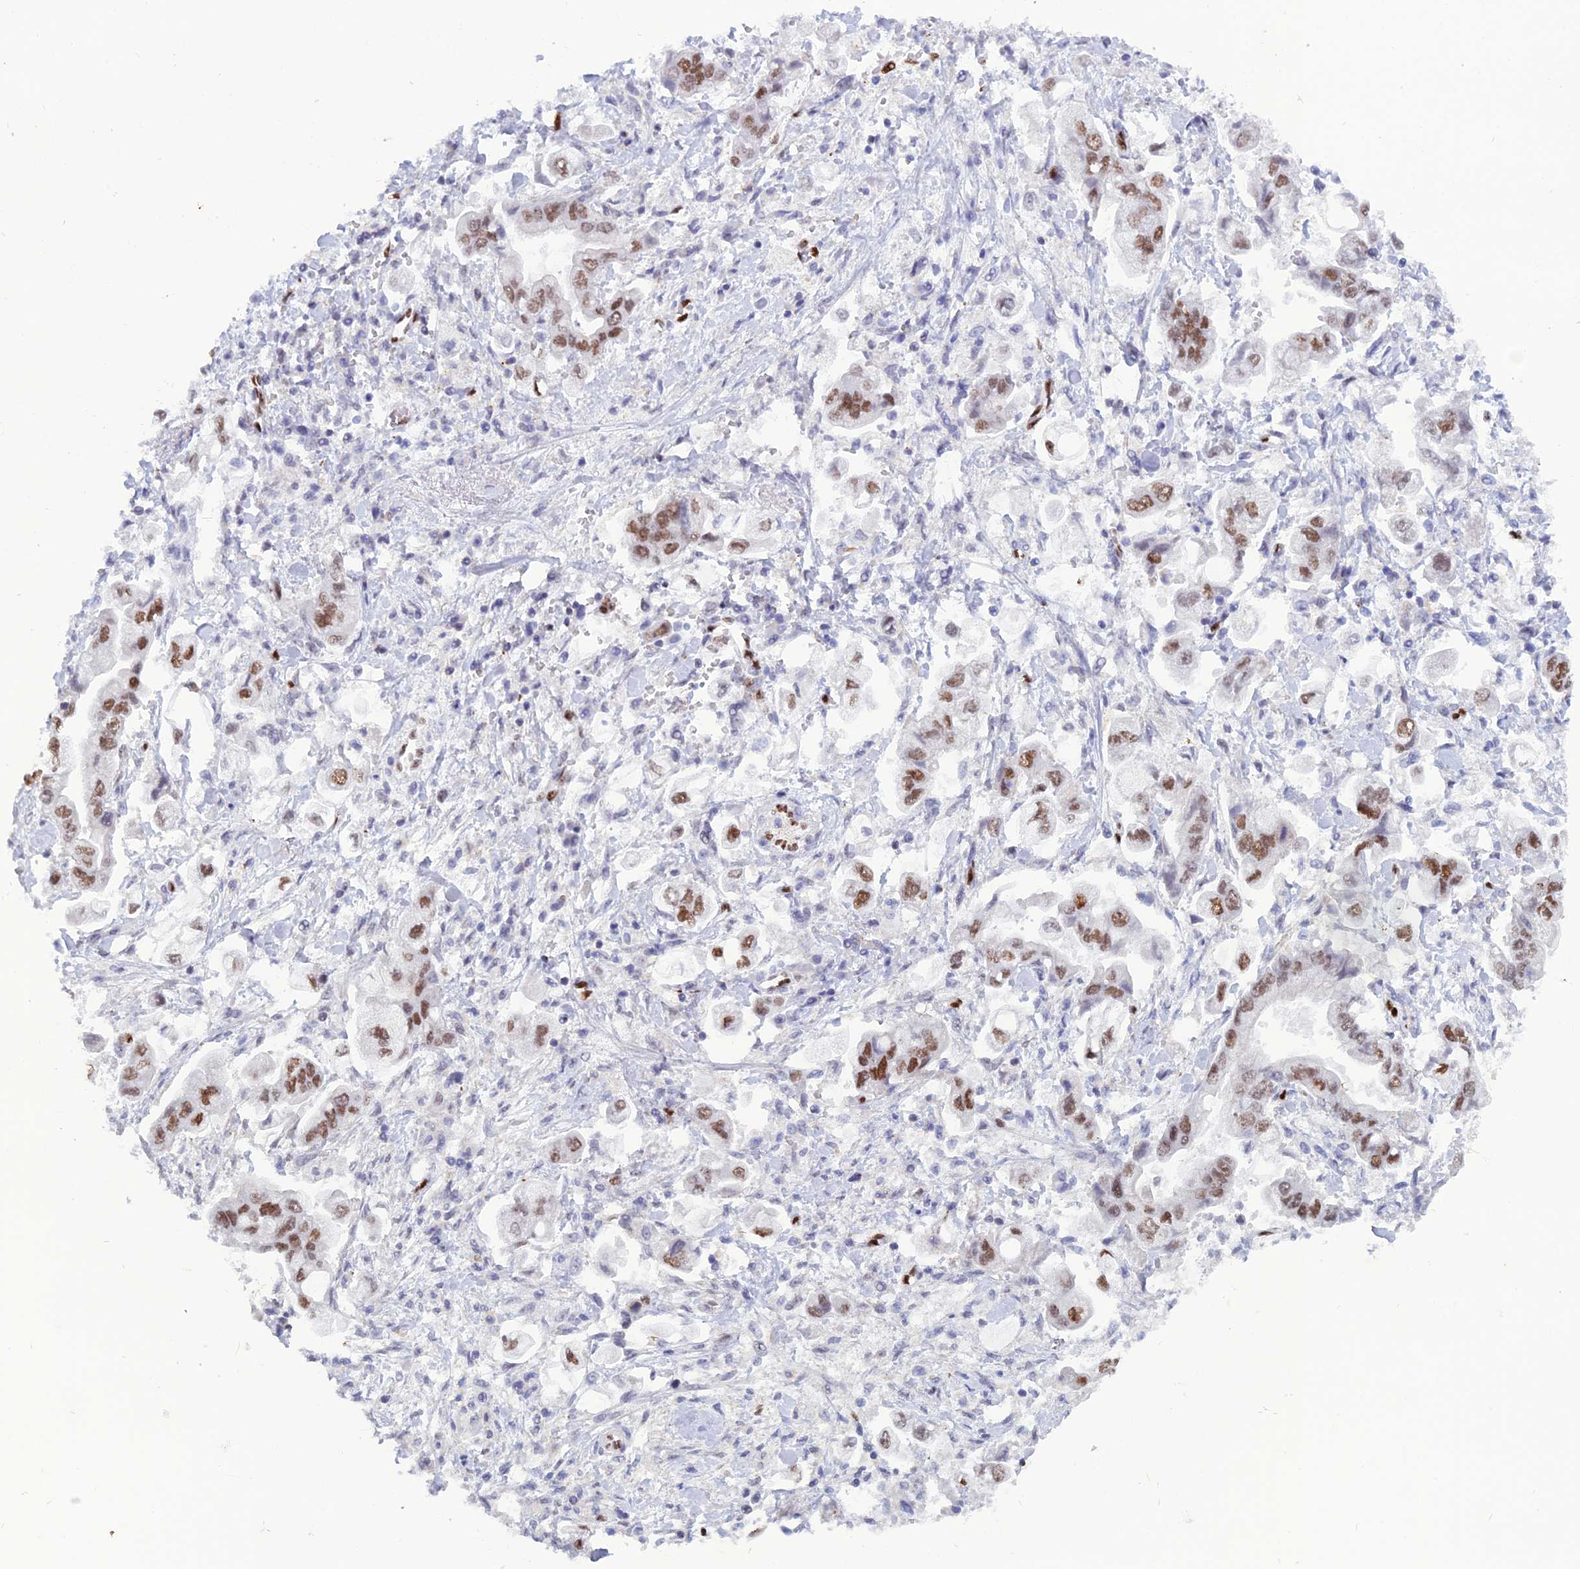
{"staining": {"intensity": "moderate", "quantity": ">75%", "location": "nuclear"}, "tissue": "stomach cancer", "cell_type": "Tumor cells", "image_type": "cancer", "snomed": [{"axis": "morphology", "description": "Adenocarcinoma, NOS"}, {"axis": "topography", "description": "Stomach"}], "caption": "Immunohistochemical staining of stomach cancer shows moderate nuclear protein positivity in about >75% of tumor cells.", "gene": "NOL4L", "patient": {"sex": "male", "age": 62}}